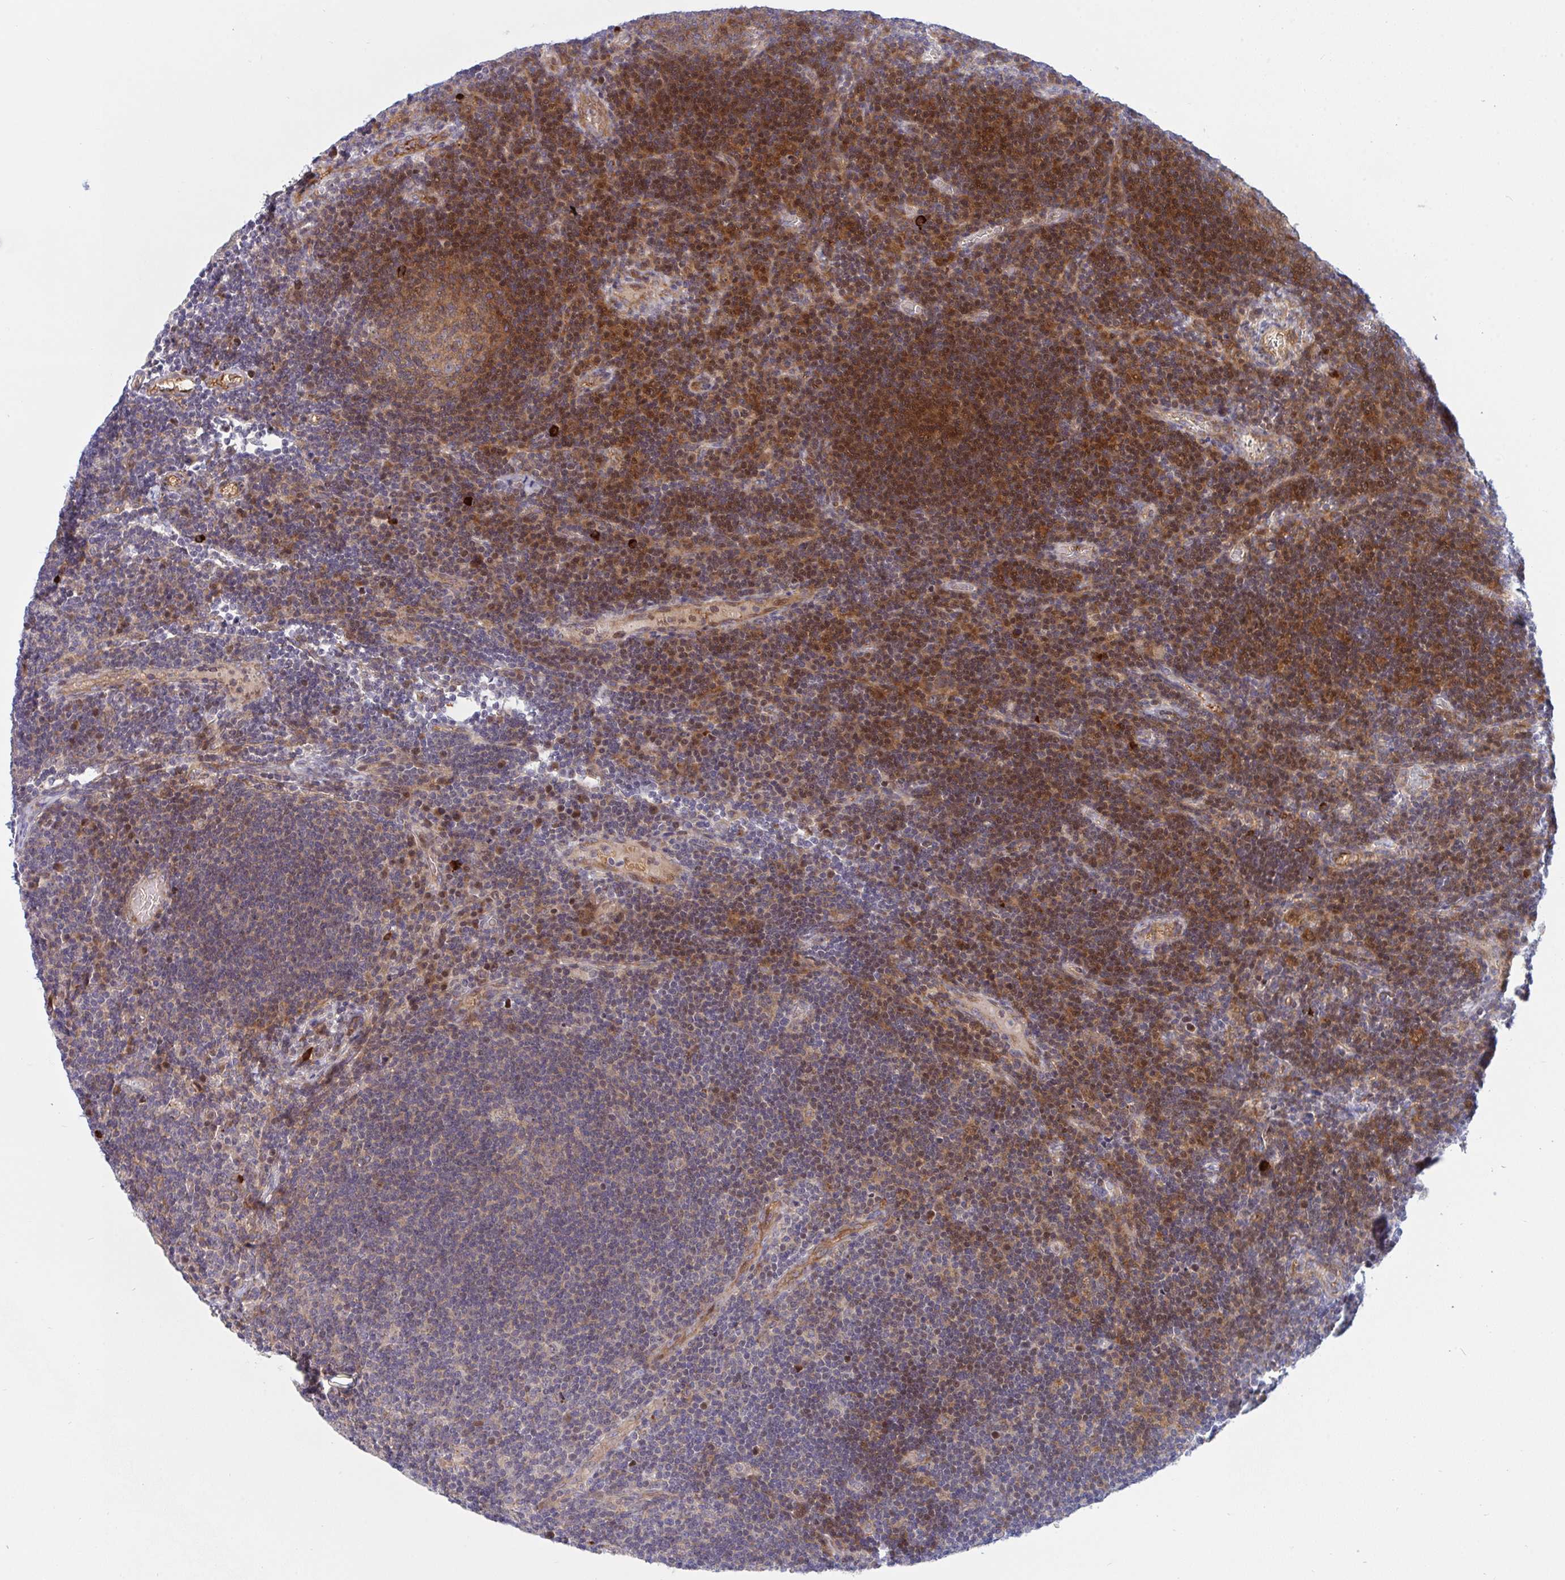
{"staining": {"intensity": "moderate", "quantity": "<25%", "location": "cytoplasmic/membranous"}, "tissue": "lymph node", "cell_type": "Germinal center cells", "image_type": "normal", "snomed": [{"axis": "morphology", "description": "Normal tissue, NOS"}, {"axis": "topography", "description": "Lymph node"}], "caption": "Brown immunohistochemical staining in unremarkable lymph node shows moderate cytoplasmic/membranous staining in approximately <25% of germinal center cells.", "gene": "TNFSF4", "patient": {"sex": "male", "age": 67}}